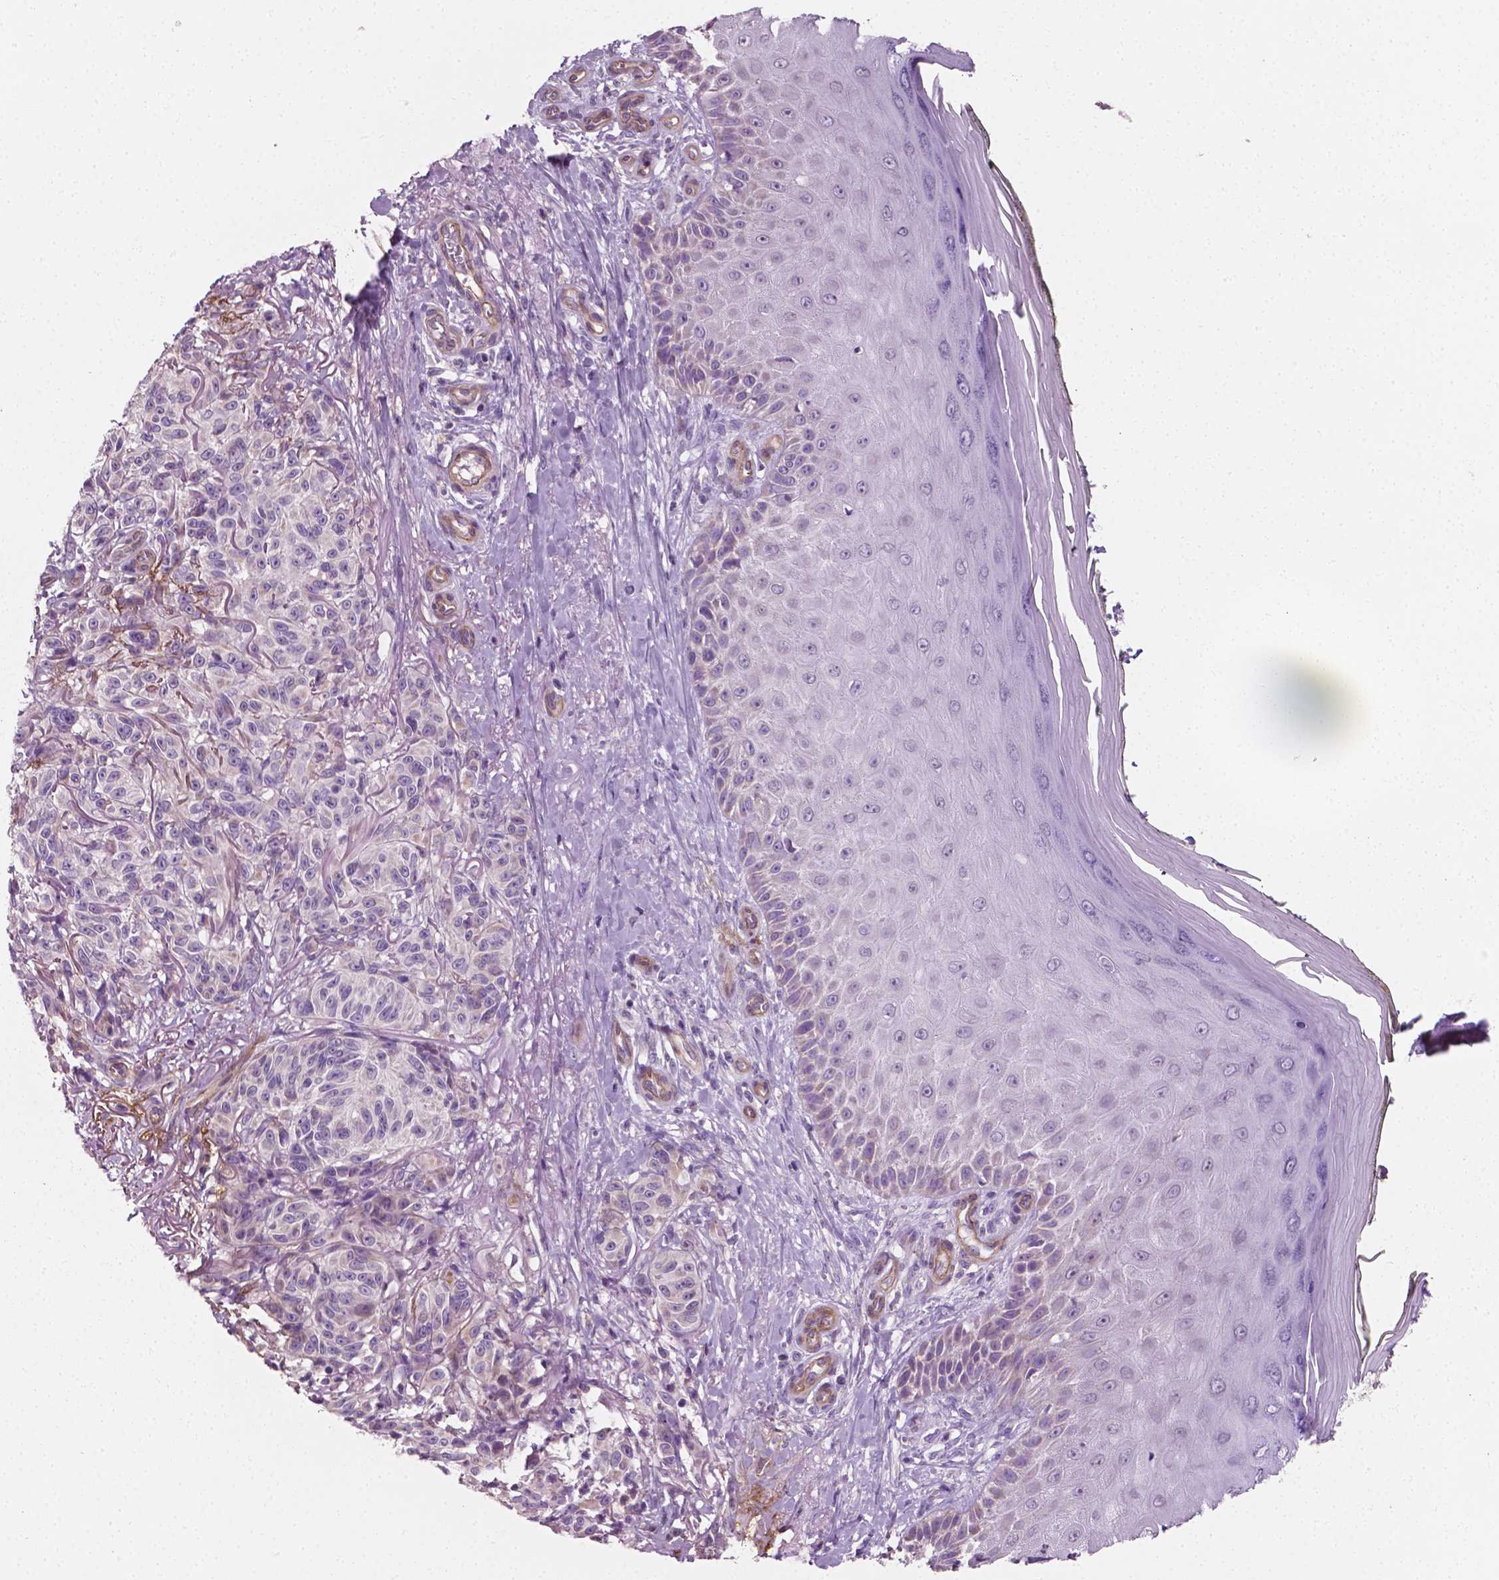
{"staining": {"intensity": "negative", "quantity": "none", "location": "none"}, "tissue": "melanoma", "cell_type": "Tumor cells", "image_type": "cancer", "snomed": [{"axis": "morphology", "description": "Malignant melanoma, NOS"}, {"axis": "topography", "description": "Skin"}], "caption": "A micrograph of malignant melanoma stained for a protein exhibits no brown staining in tumor cells.", "gene": "PTX3", "patient": {"sex": "female", "age": 85}}